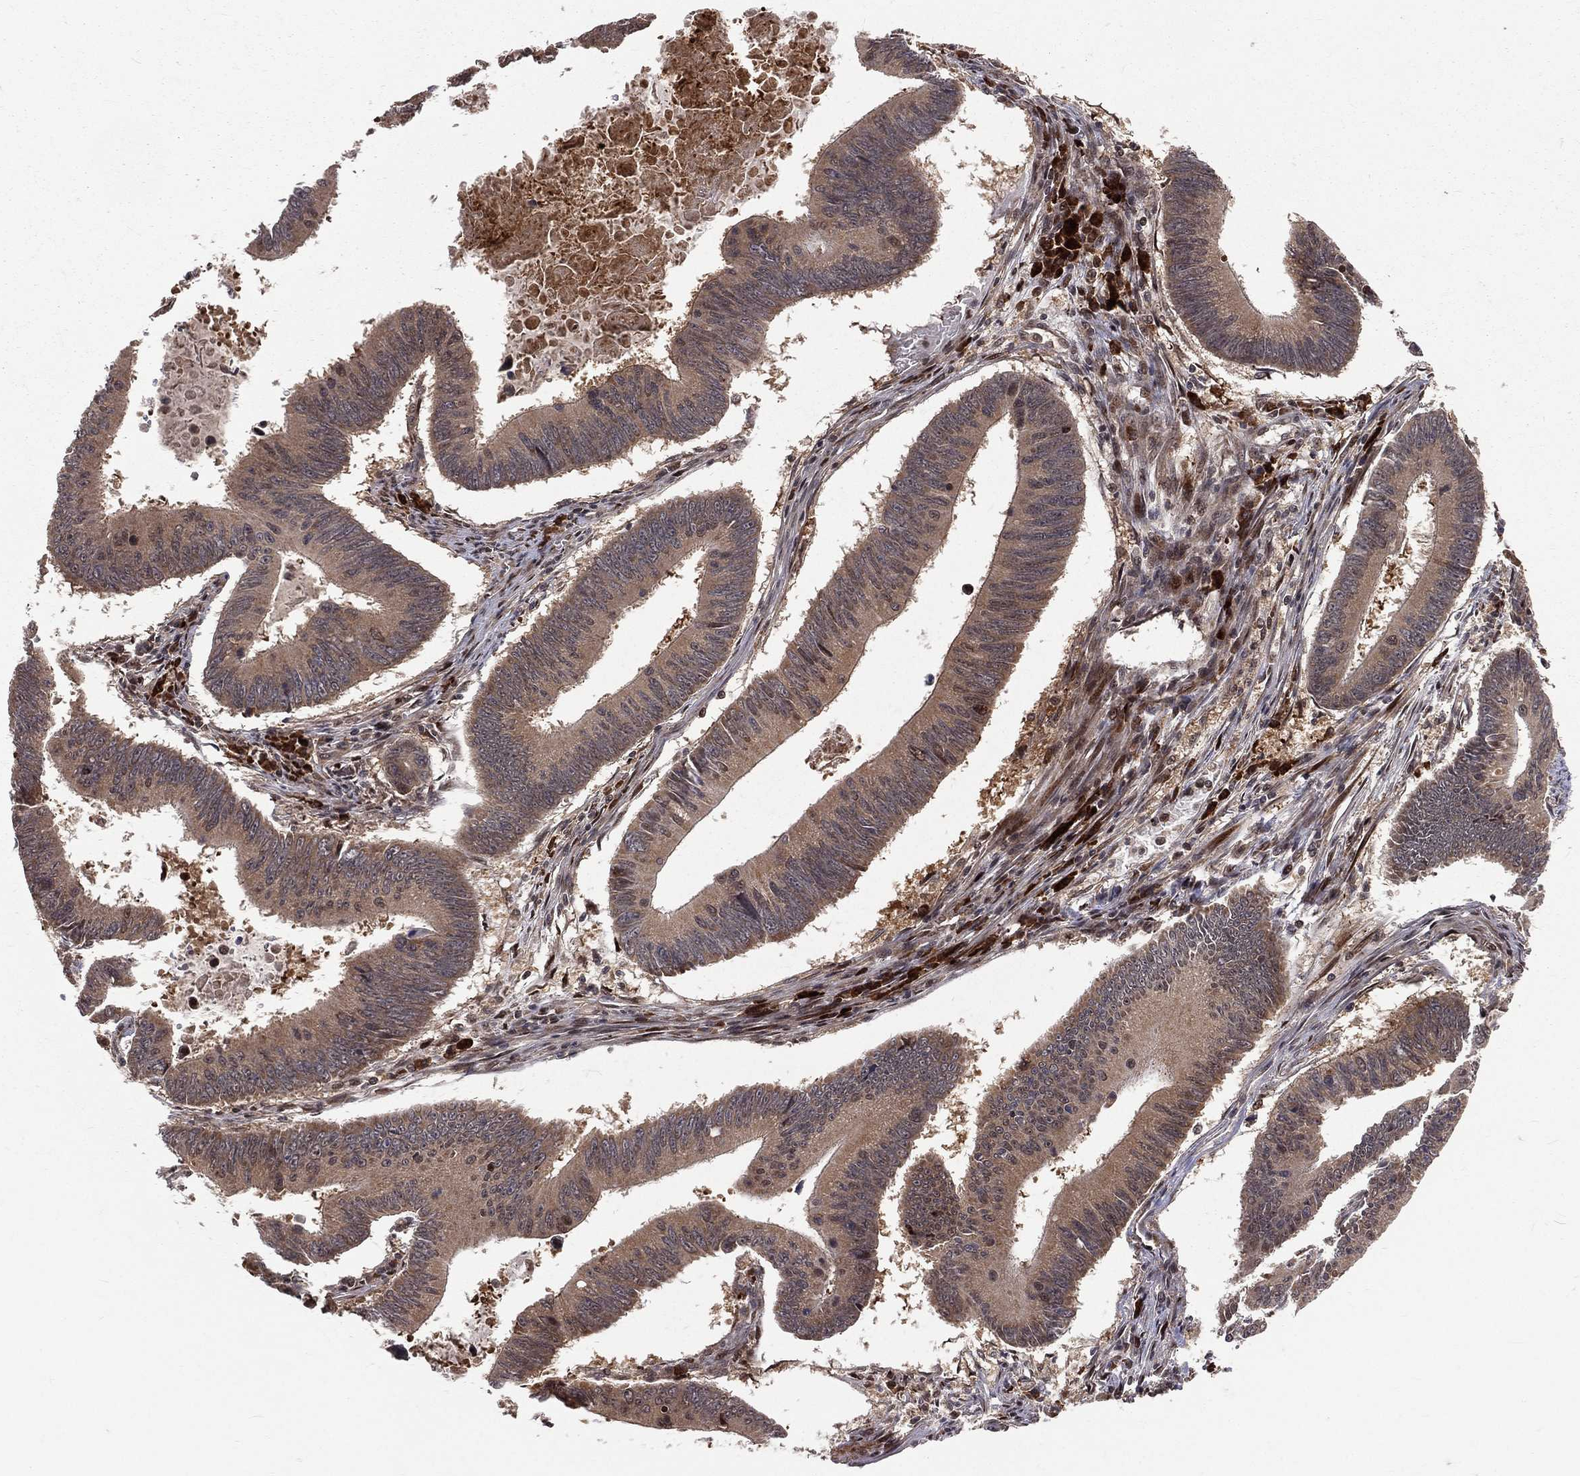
{"staining": {"intensity": "weak", "quantity": "25%-75%", "location": "cytoplasmic/membranous"}, "tissue": "colorectal cancer", "cell_type": "Tumor cells", "image_type": "cancer", "snomed": [{"axis": "morphology", "description": "Adenocarcinoma, NOS"}, {"axis": "topography", "description": "Colon"}], "caption": "A brown stain shows weak cytoplasmic/membranous expression of a protein in colorectal cancer (adenocarcinoma) tumor cells.", "gene": "MDM2", "patient": {"sex": "female", "age": 87}}